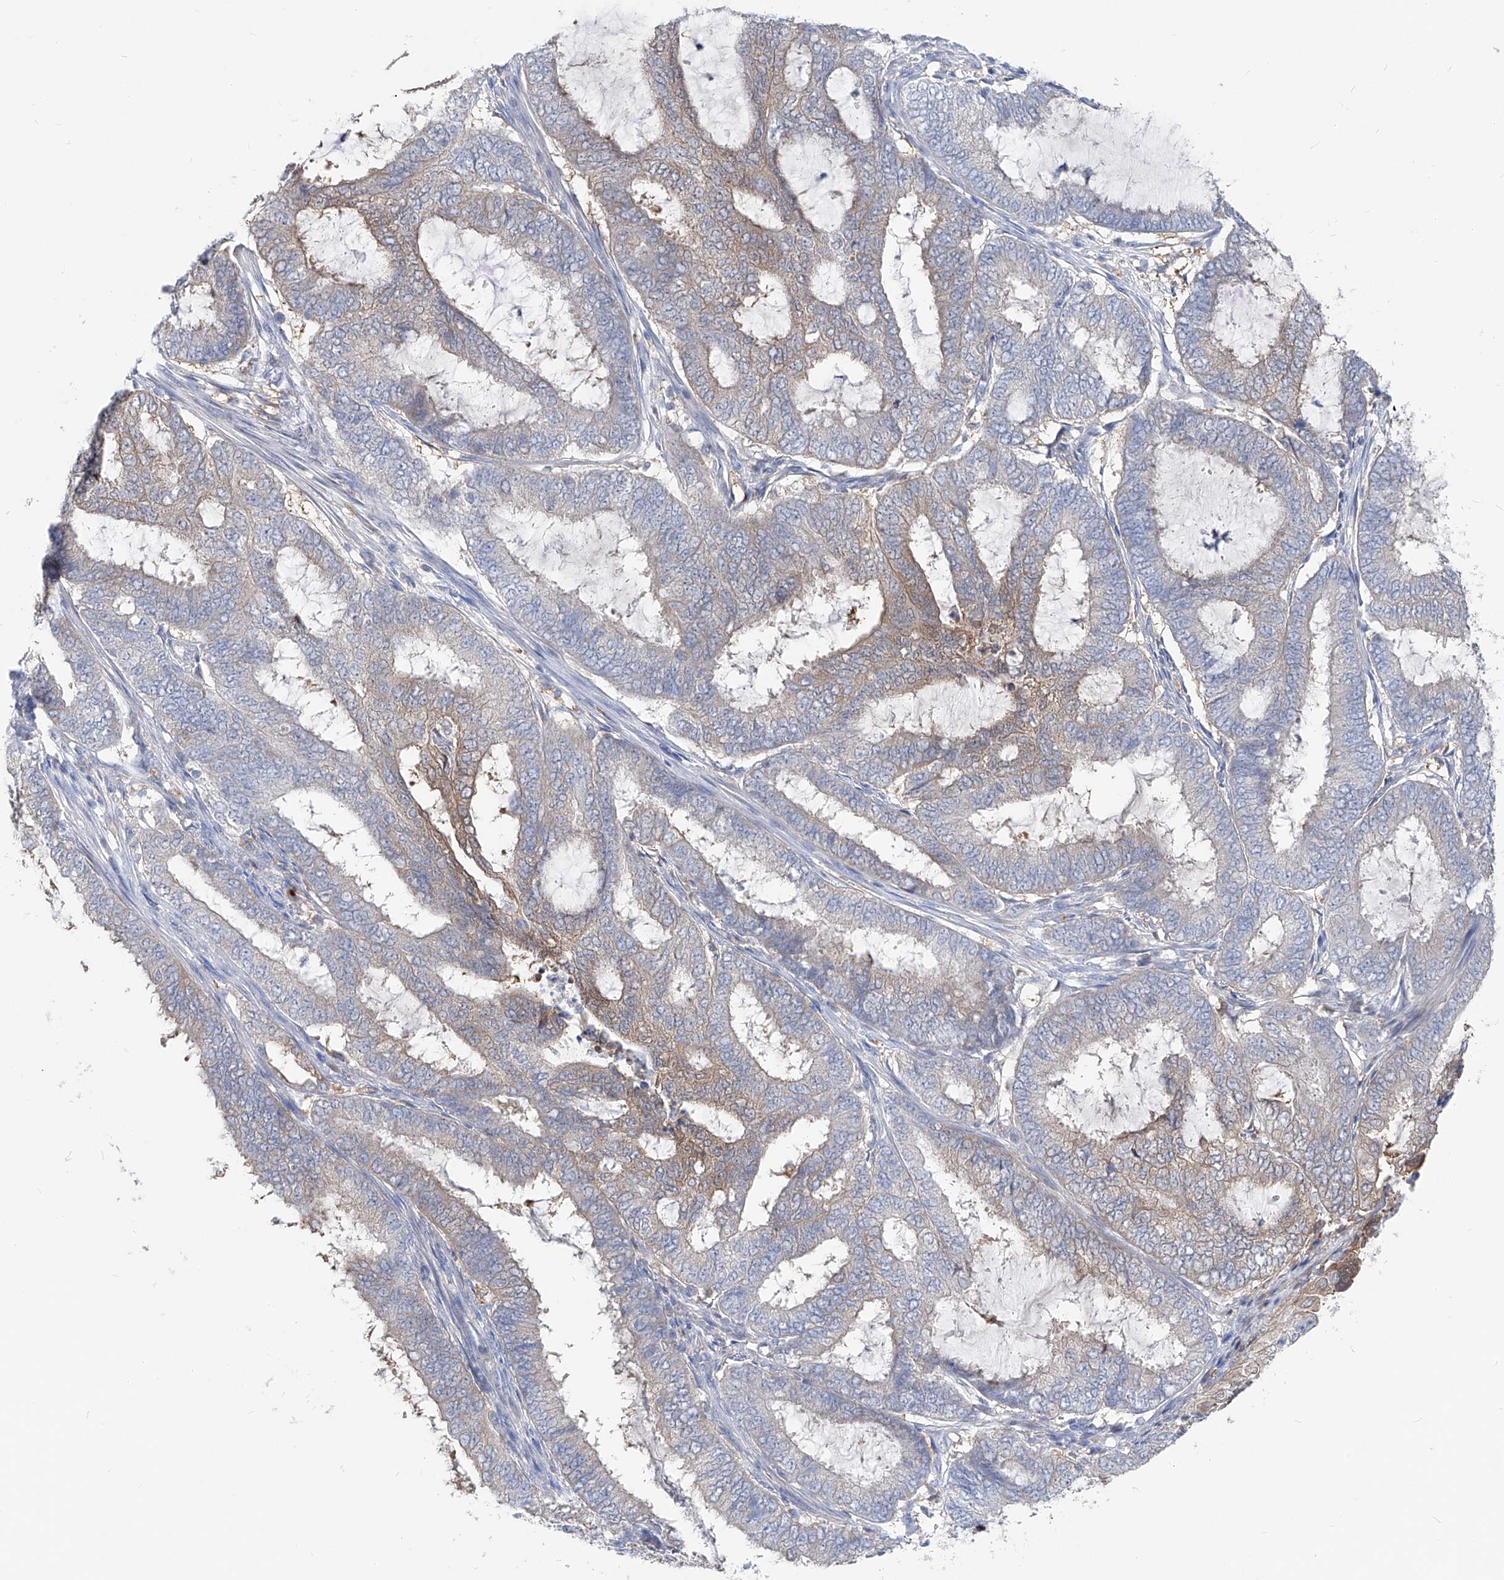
{"staining": {"intensity": "moderate", "quantity": "<25%", "location": "cytoplasmic/membranous"}, "tissue": "endometrial cancer", "cell_type": "Tumor cells", "image_type": "cancer", "snomed": [{"axis": "morphology", "description": "Adenocarcinoma, NOS"}, {"axis": "topography", "description": "Endometrium"}], "caption": "Endometrial adenocarcinoma stained with immunohistochemistry (IHC) shows moderate cytoplasmic/membranous expression in approximately <25% of tumor cells. Ihc stains the protein in brown and the nuclei are stained blue.", "gene": "UFL1", "patient": {"sex": "female", "age": 51}}